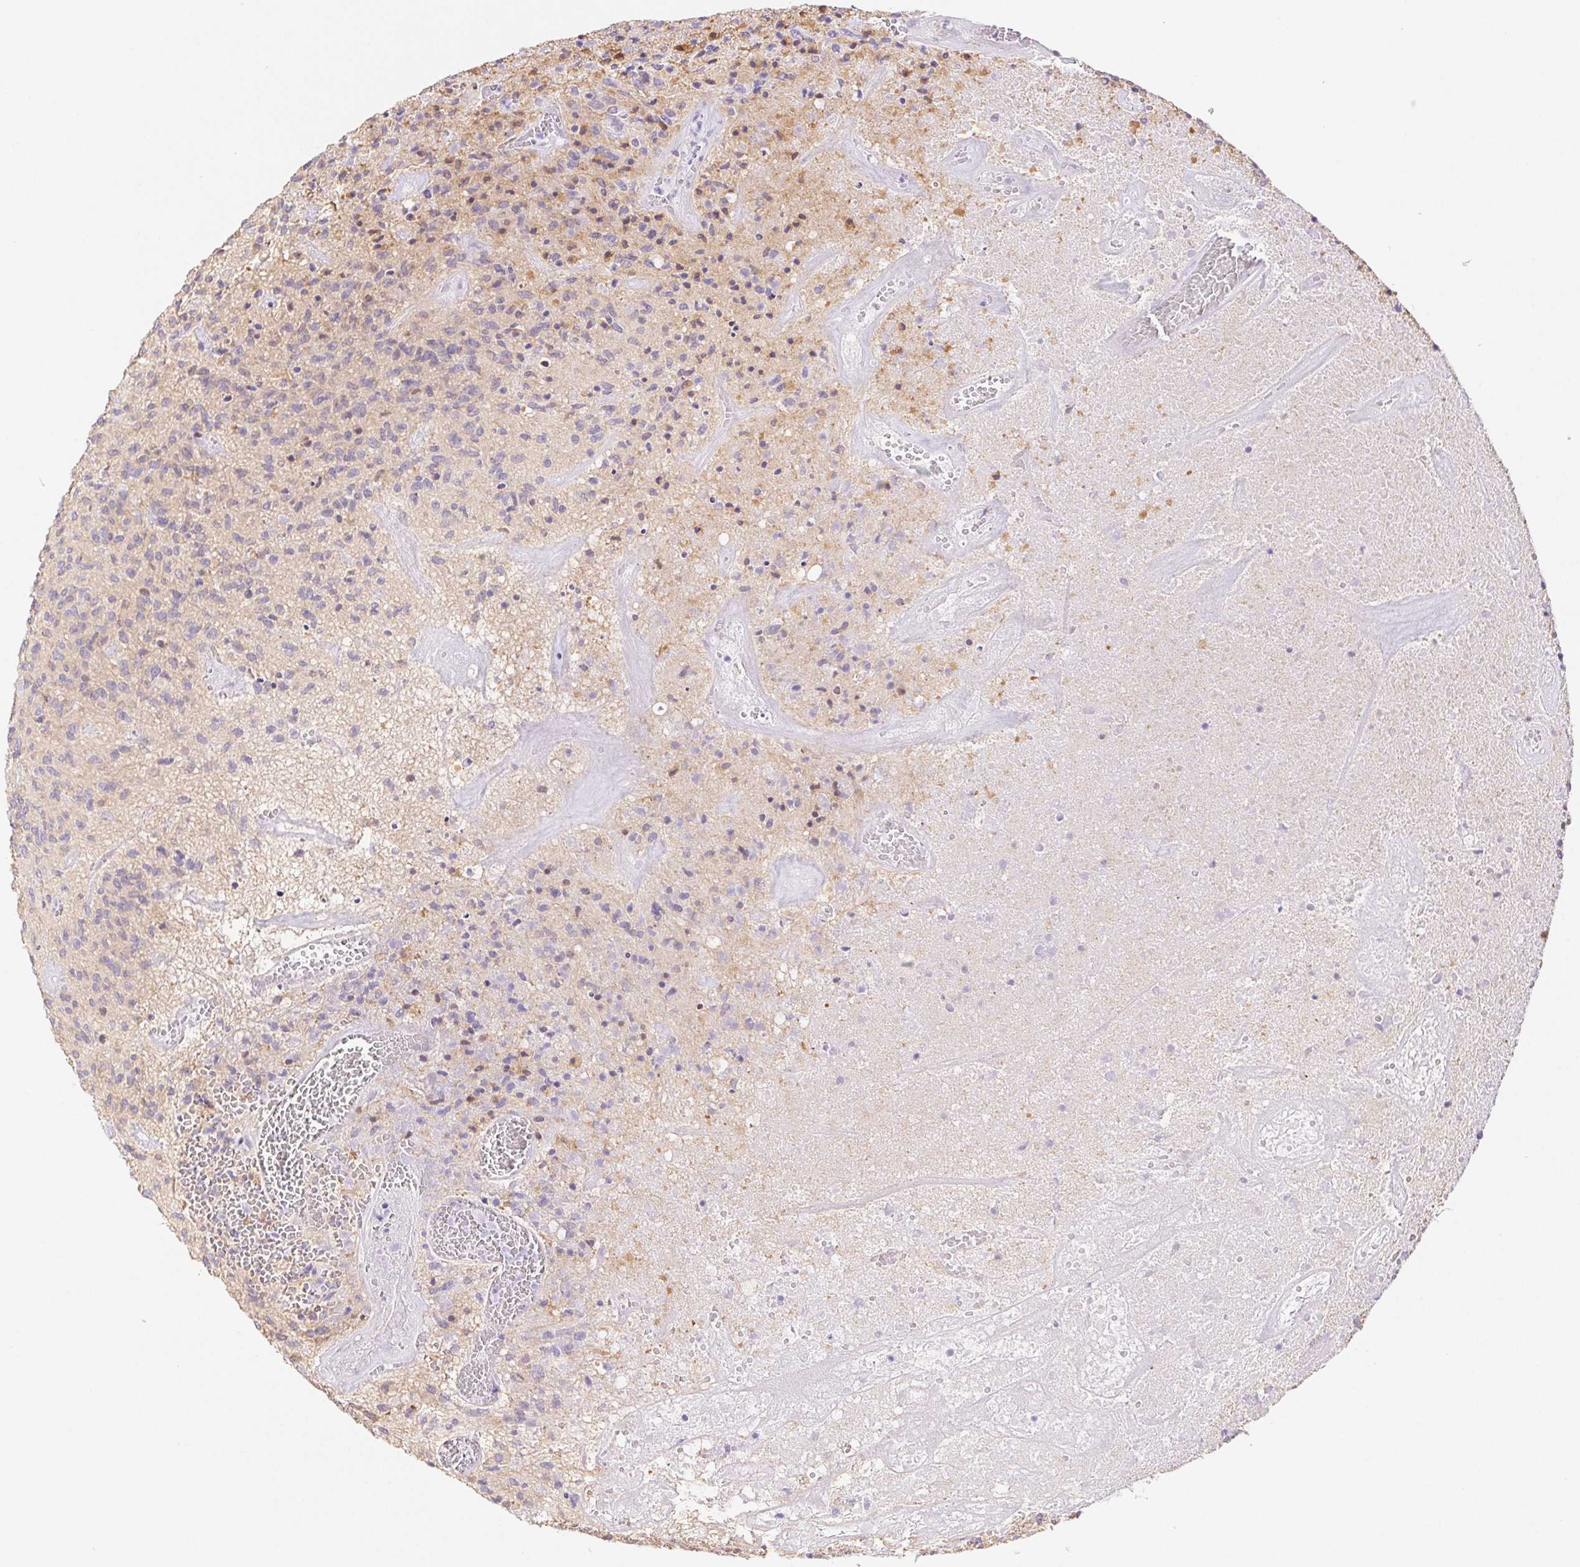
{"staining": {"intensity": "negative", "quantity": "none", "location": "none"}, "tissue": "glioma", "cell_type": "Tumor cells", "image_type": "cancer", "snomed": [{"axis": "morphology", "description": "Glioma, malignant, High grade"}, {"axis": "topography", "description": "Brain"}], "caption": "Glioma stained for a protein using immunohistochemistry shows no positivity tumor cells.", "gene": "PNLIP", "patient": {"sex": "male", "age": 76}}